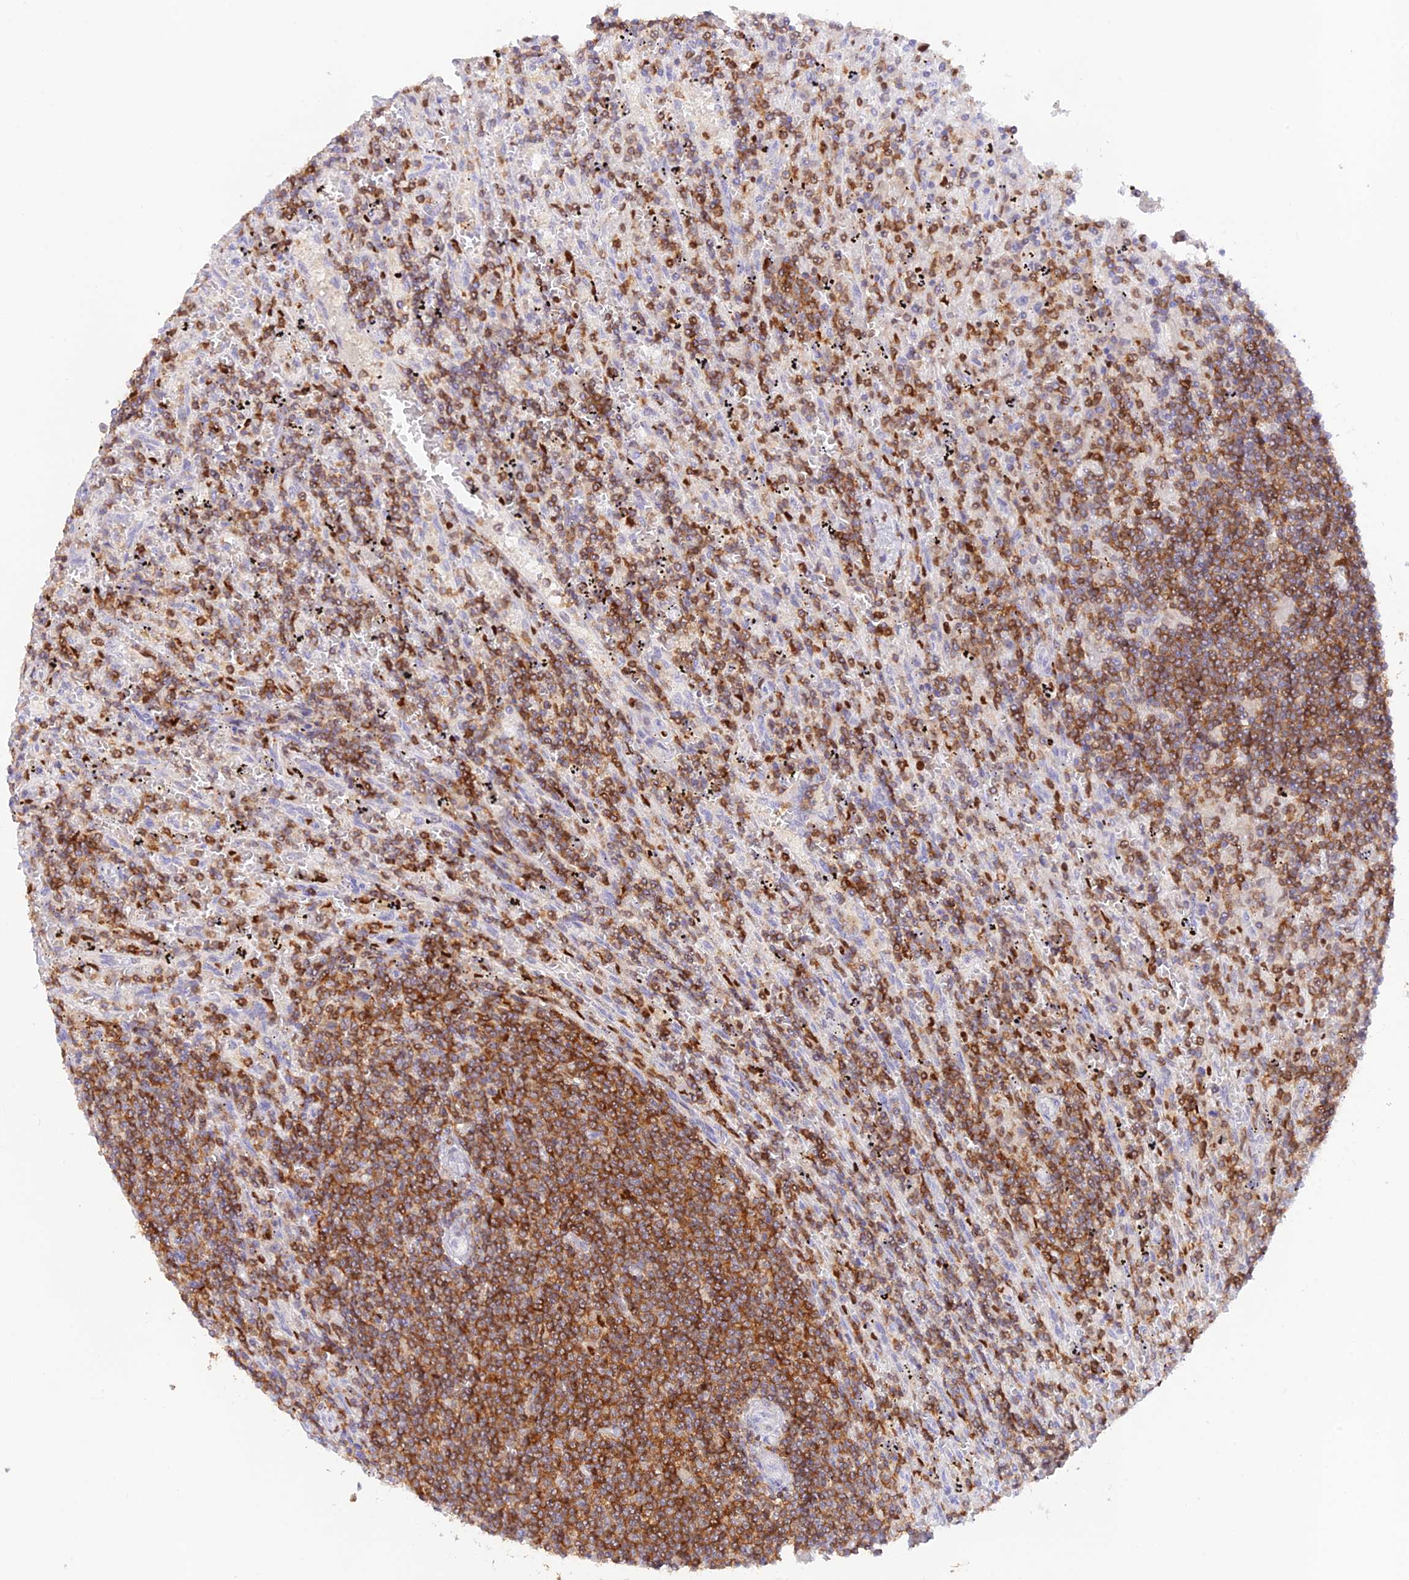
{"staining": {"intensity": "moderate", "quantity": ">75%", "location": "cytoplasmic/membranous"}, "tissue": "lymphoma", "cell_type": "Tumor cells", "image_type": "cancer", "snomed": [{"axis": "morphology", "description": "Malignant lymphoma, non-Hodgkin's type, Low grade"}, {"axis": "topography", "description": "Spleen"}], "caption": "A brown stain highlights moderate cytoplasmic/membranous positivity of a protein in human lymphoma tumor cells. (DAB (3,3'-diaminobenzidine) IHC with brightfield microscopy, high magnification).", "gene": "DENND1C", "patient": {"sex": "male", "age": 76}}